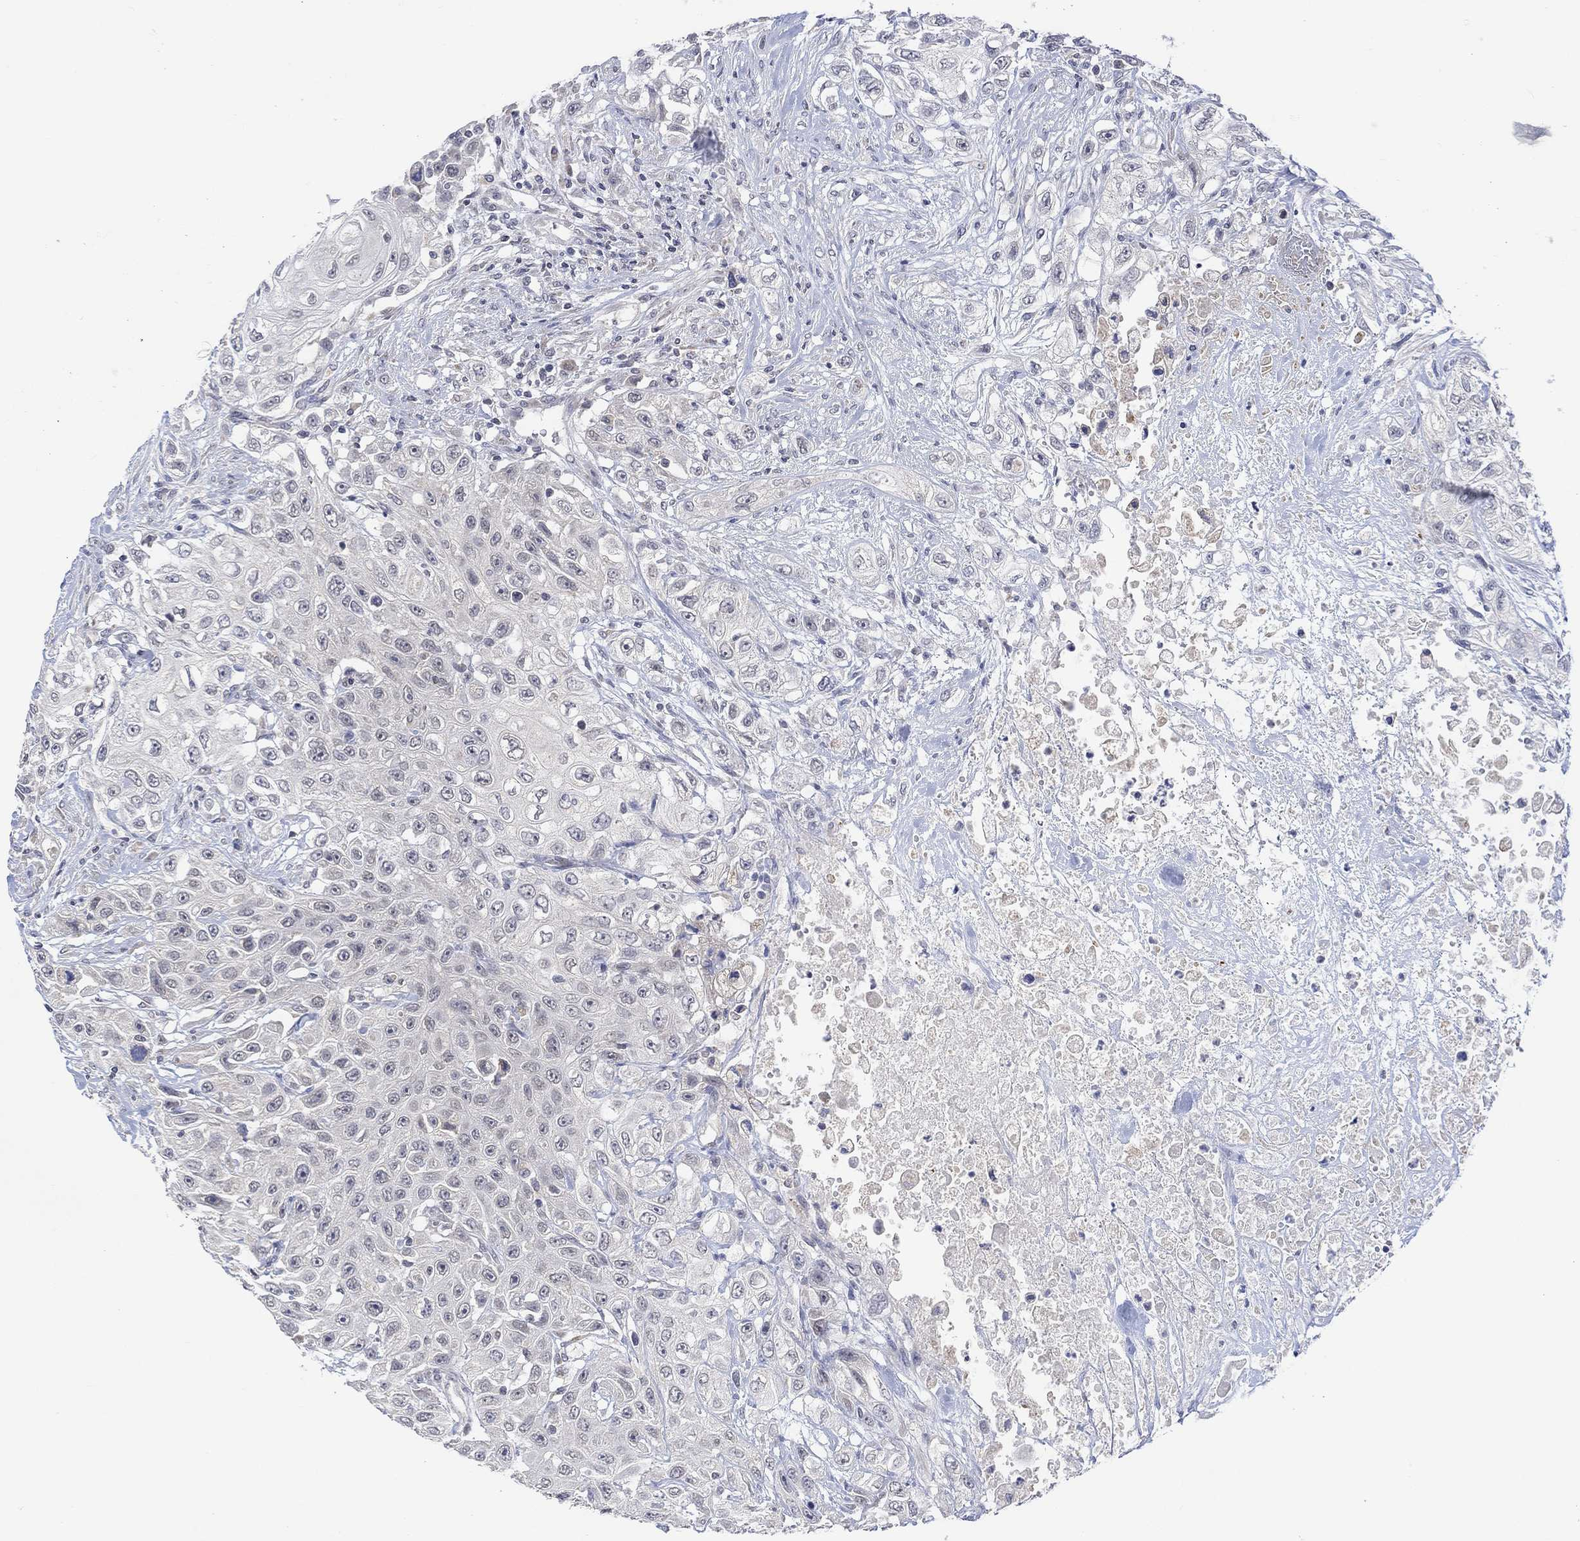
{"staining": {"intensity": "negative", "quantity": "none", "location": "none"}, "tissue": "urothelial cancer", "cell_type": "Tumor cells", "image_type": "cancer", "snomed": [{"axis": "morphology", "description": "Urothelial carcinoma, High grade"}, {"axis": "topography", "description": "Urinary bladder"}], "caption": "Urothelial carcinoma (high-grade) was stained to show a protein in brown. There is no significant staining in tumor cells. The staining is performed using DAB brown chromogen with nuclei counter-stained in using hematoxylin.", "gene": "SLC48A1", "patient": {"sex": "female", "age": 56}}